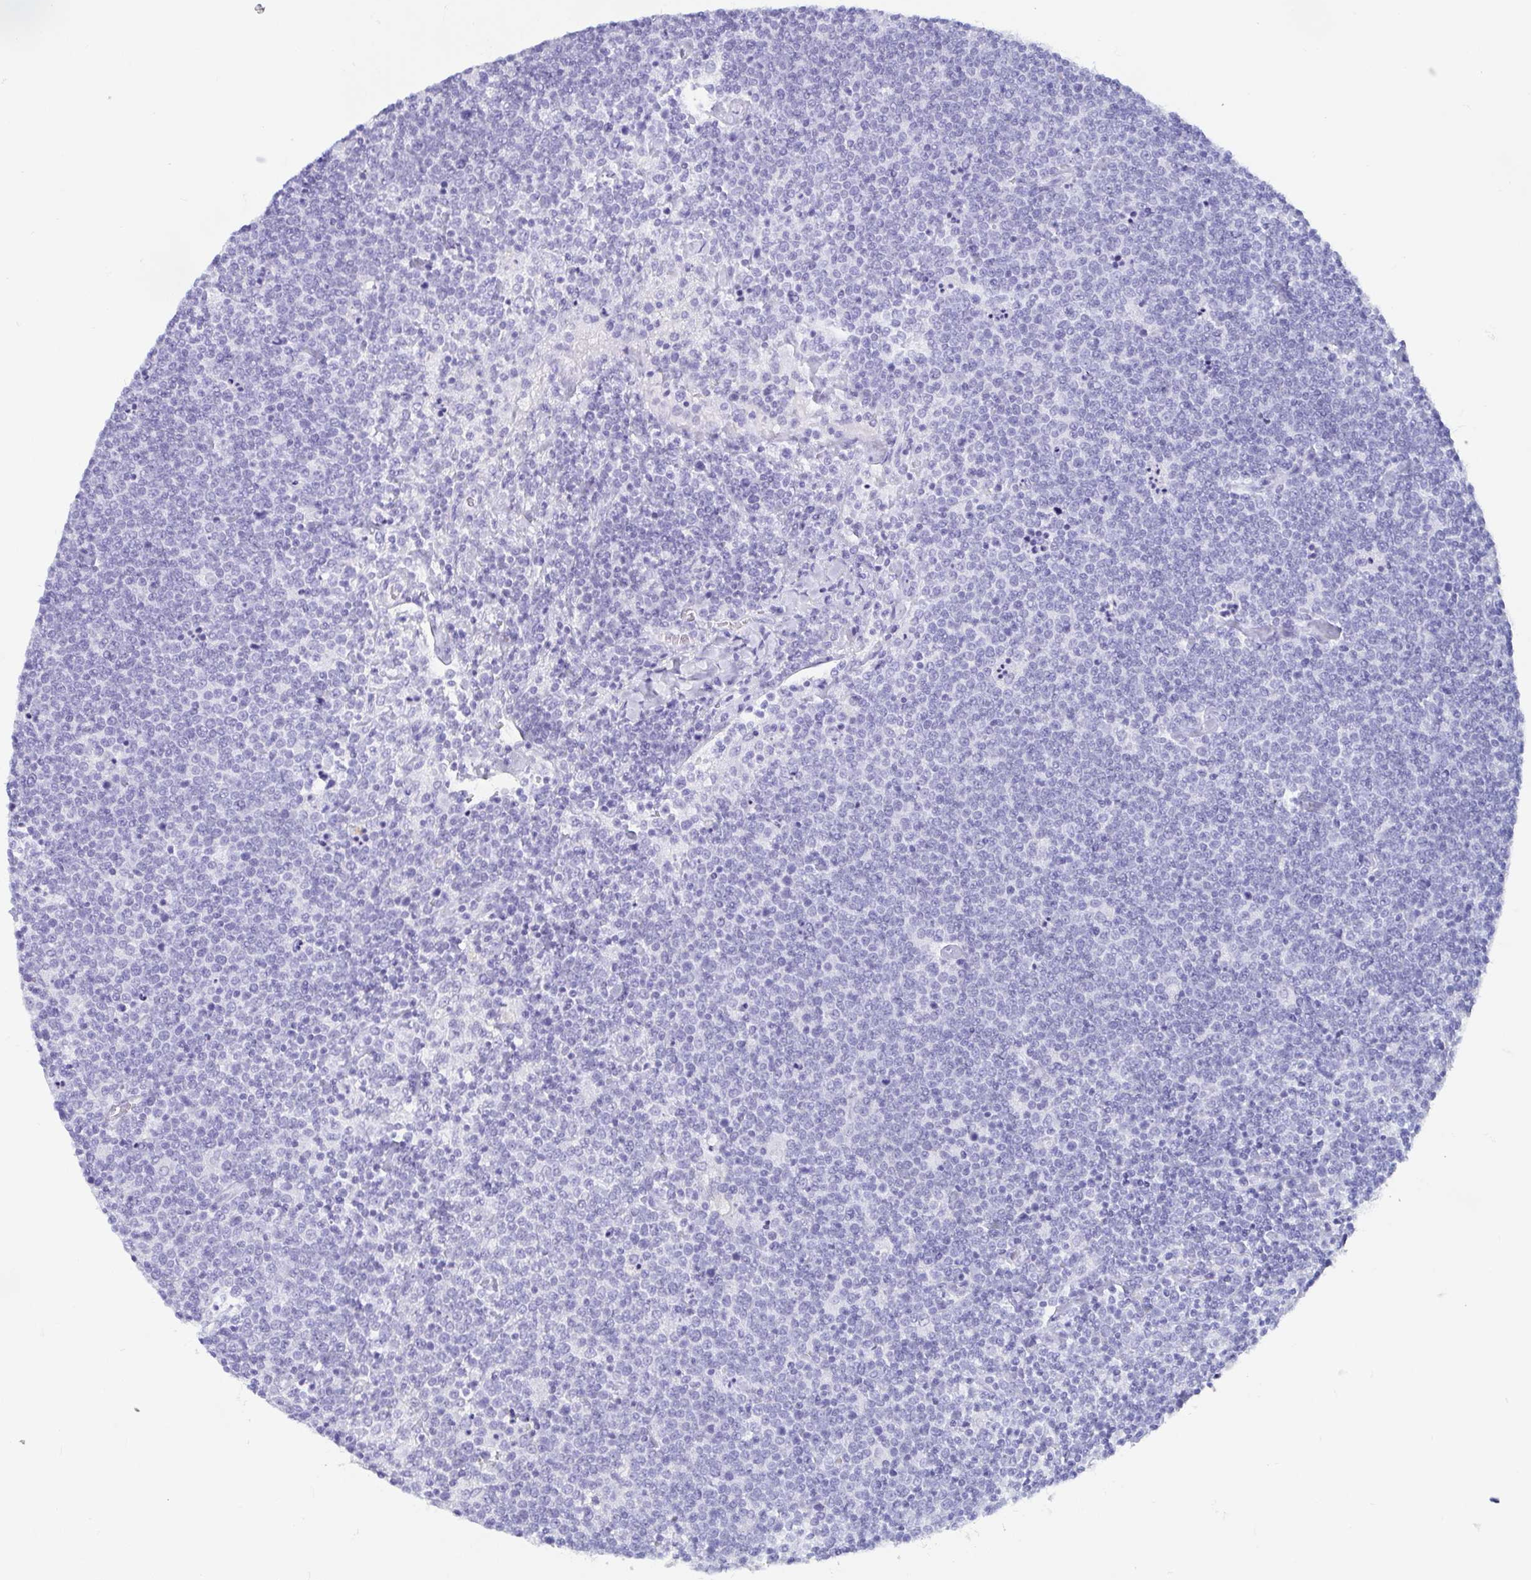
{"staining": {"intensity": "negative", "quantity": "none", "location": "none"}, "tissue": "lymphoma", "cell_type": "Tumor cells", "image_type": "cancer", "snomed": [{"axis": "morphology", "description": "Malignant lymphoma, non-Hodgkin's type, High grade"}, {"axis": "topography", "description": "Lymph node"}], "caption": "Protein analysis of lymphoma reveals no significant expression in tumor cells.", "gene": "CD164L2", "patient": {"sex": "male", "age": 61}}